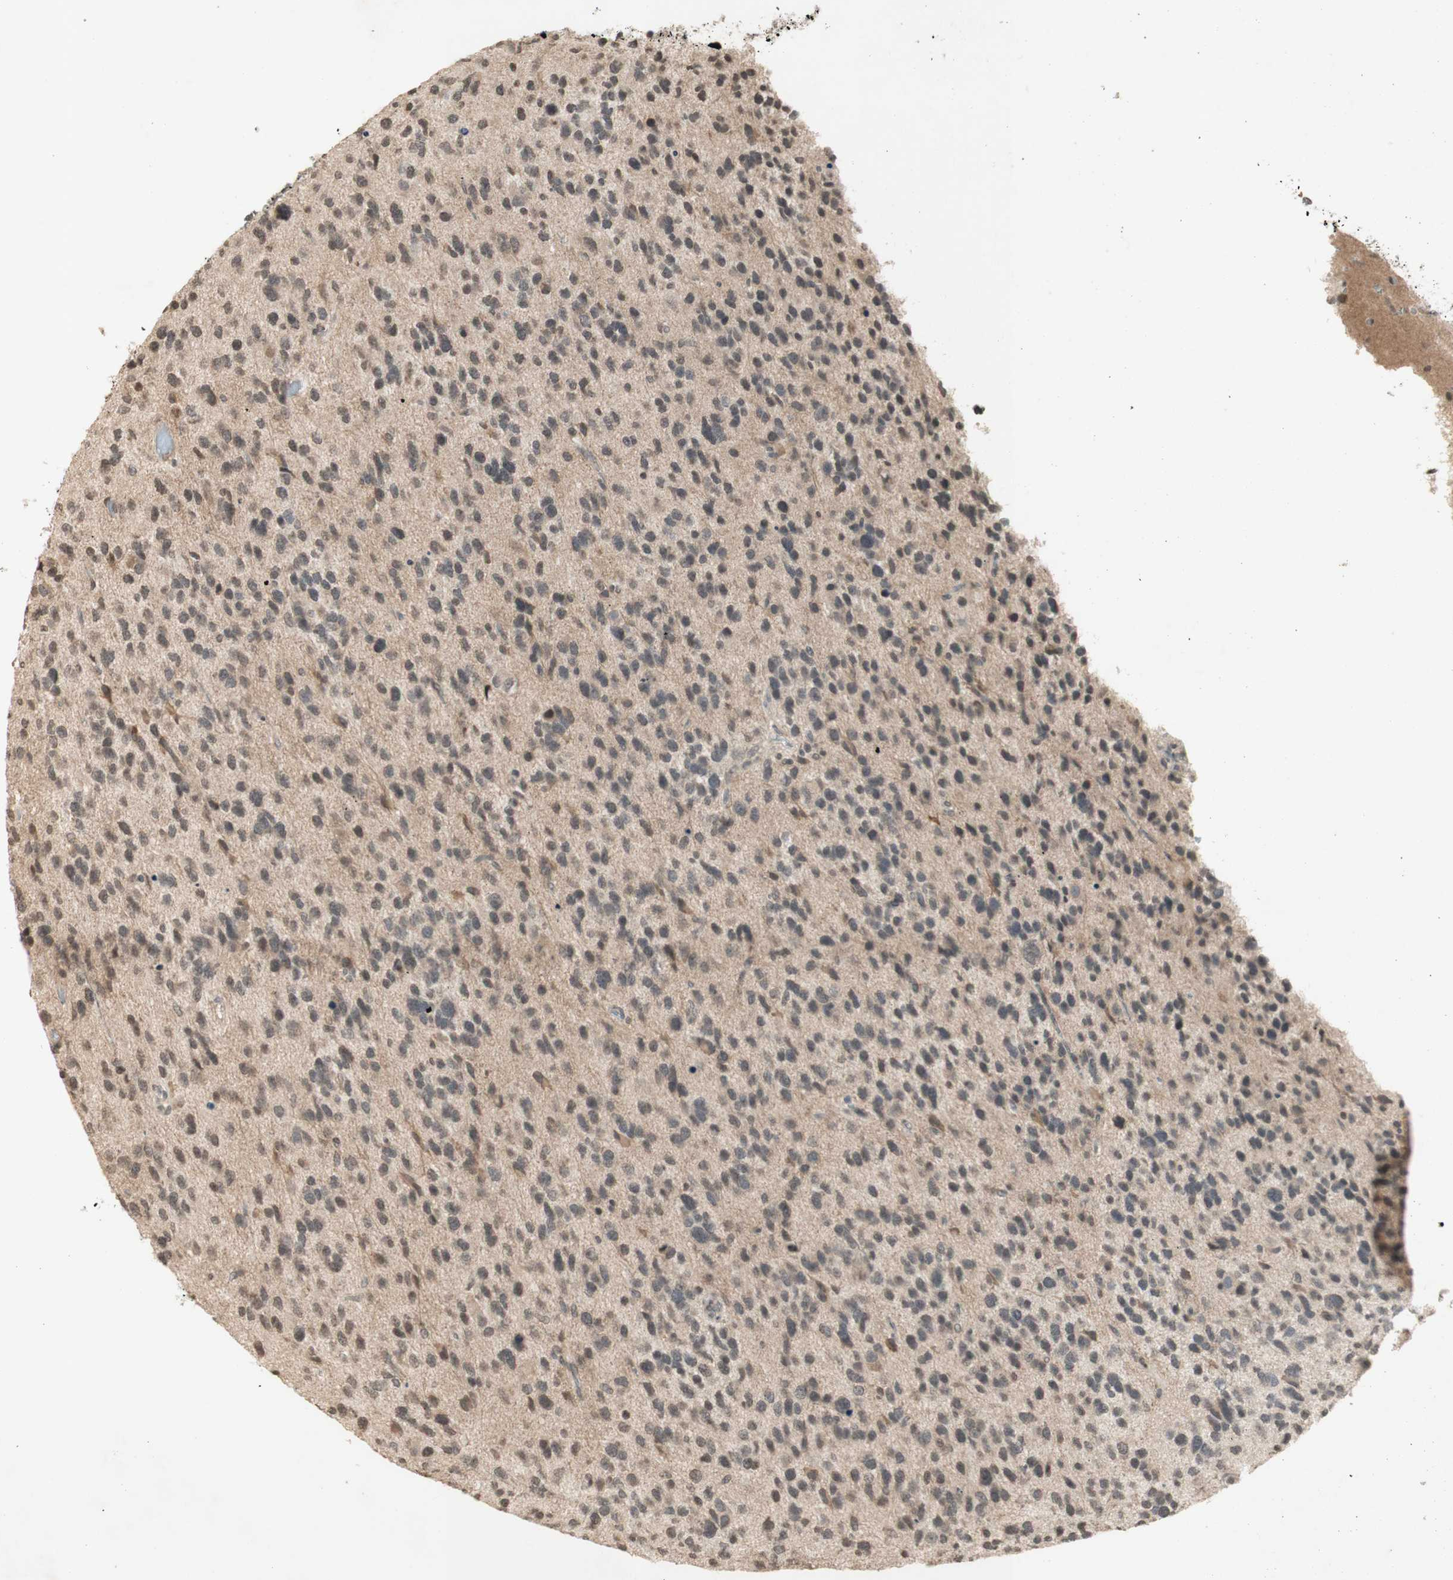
{"staining": {"intensity": "weak", "quantity": "25%-75%", "location": "nuclear"}, "tissue": "glioma", "cell_type": "Tumor cells", "image_type": "cancer", "snomed": [{"axis": "morphology", "description": "Glioma, malignant, High grade"}, {"axis": "topography", "description": "Brain"}], "caption": "This photomicrograph demonstrates immunohistochemistry (IHC) staining of glioma, with low weak nuclear staining in approximately 25%-75% of tumor cells.", "gene": "GLI1", "patient": {"sex": "female", "age": 58}}